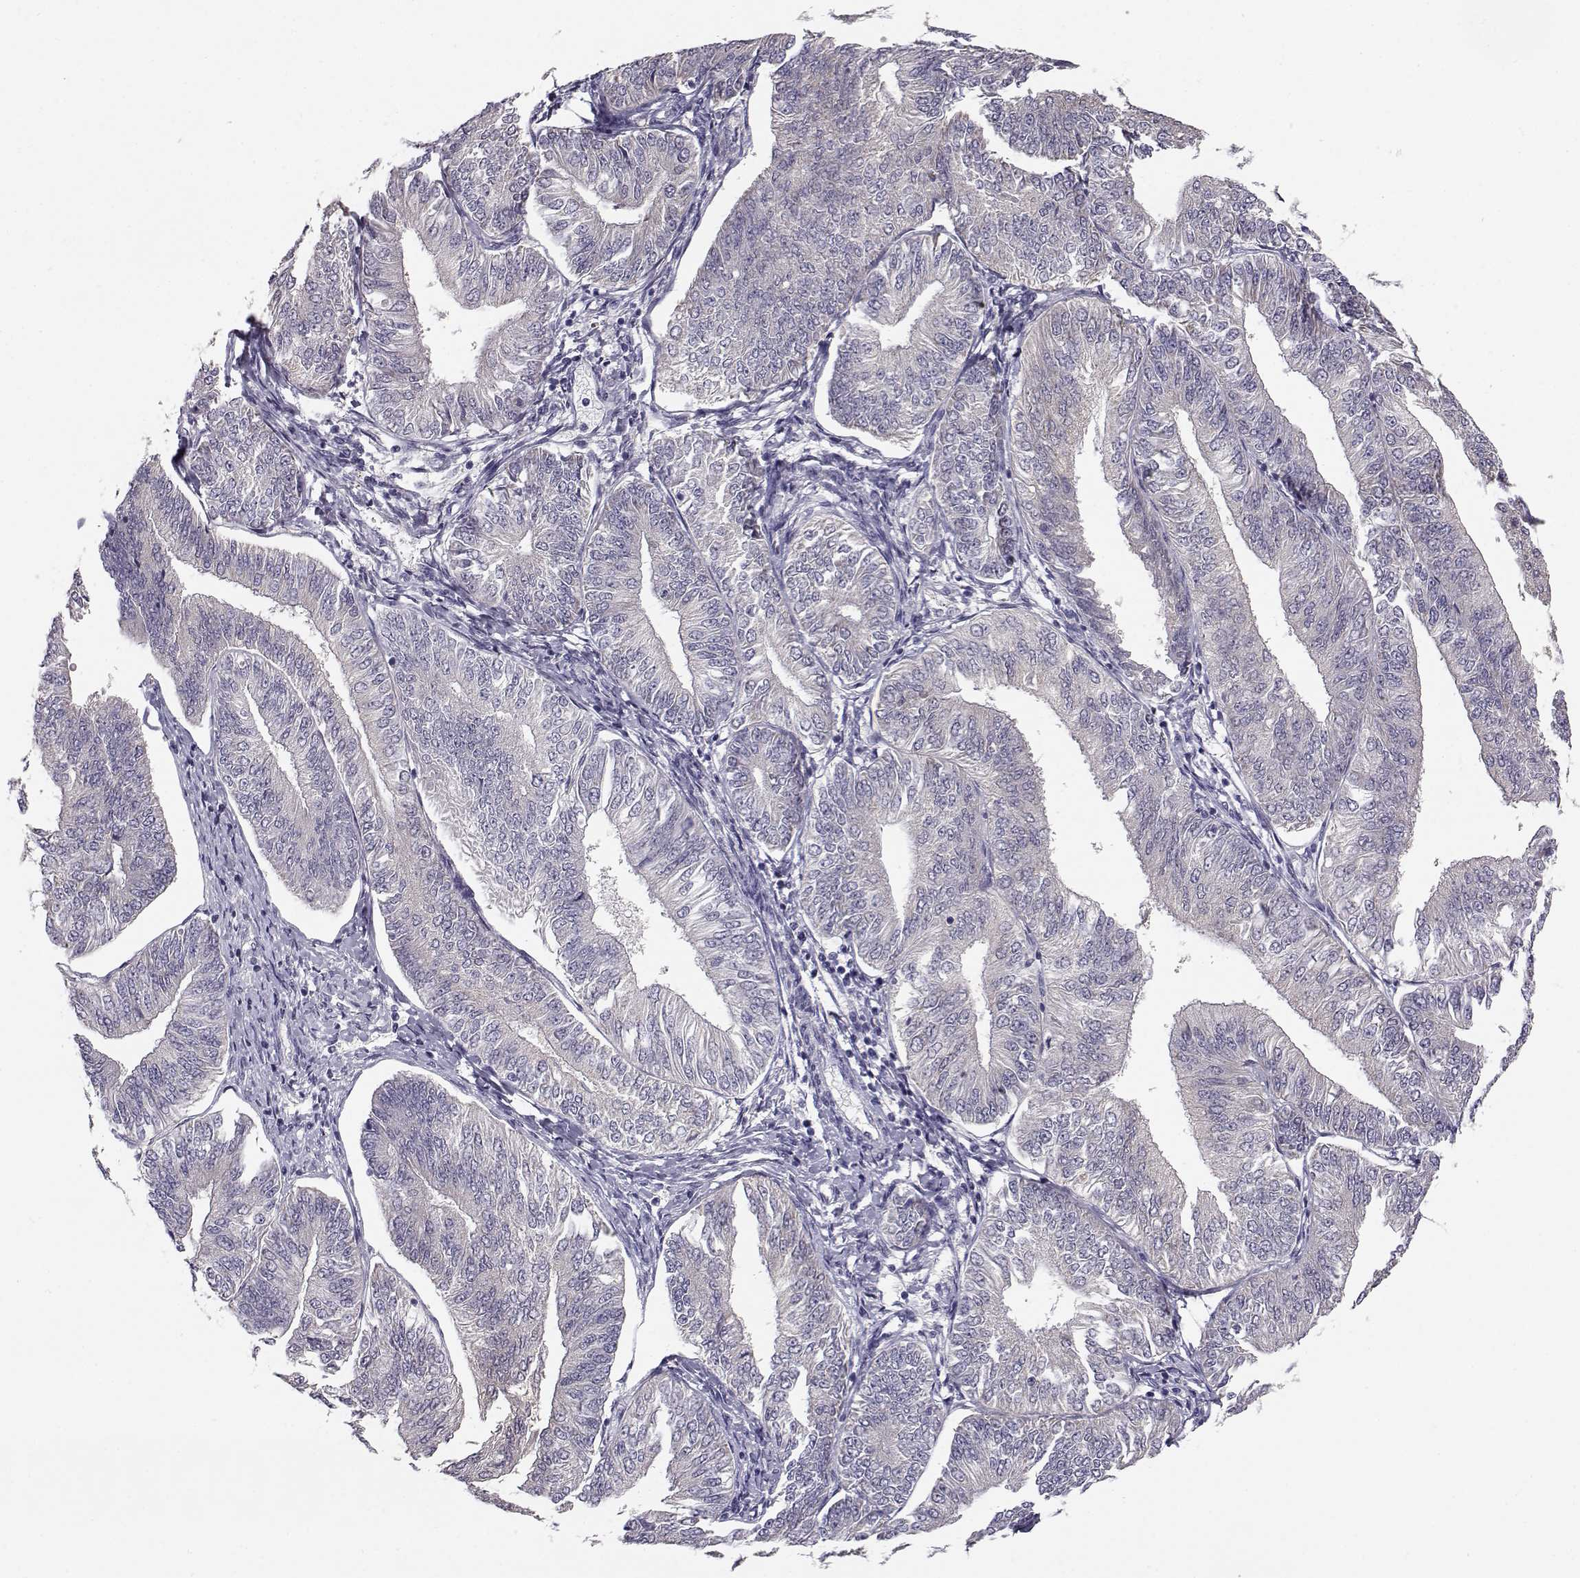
{"staining": {"intensity": "negative", "quantity": "none", "location": "none"}, "tissue": "endometrial cancer", "cell_type": "Tumor cells", "image_type": "cancer", "snomed": [{"axis": "morphology", "description": "Adenocarcinoma, NOS"}, {"axis": "topography", "description": "Endometrium"}], "caption": "This is an immunohistochemistry (IHC) image of human endometrial cancer. There is no expression in tumor cells.", "gene": "KCNMB4", "patient": {"sex": "female", "age": 58}}